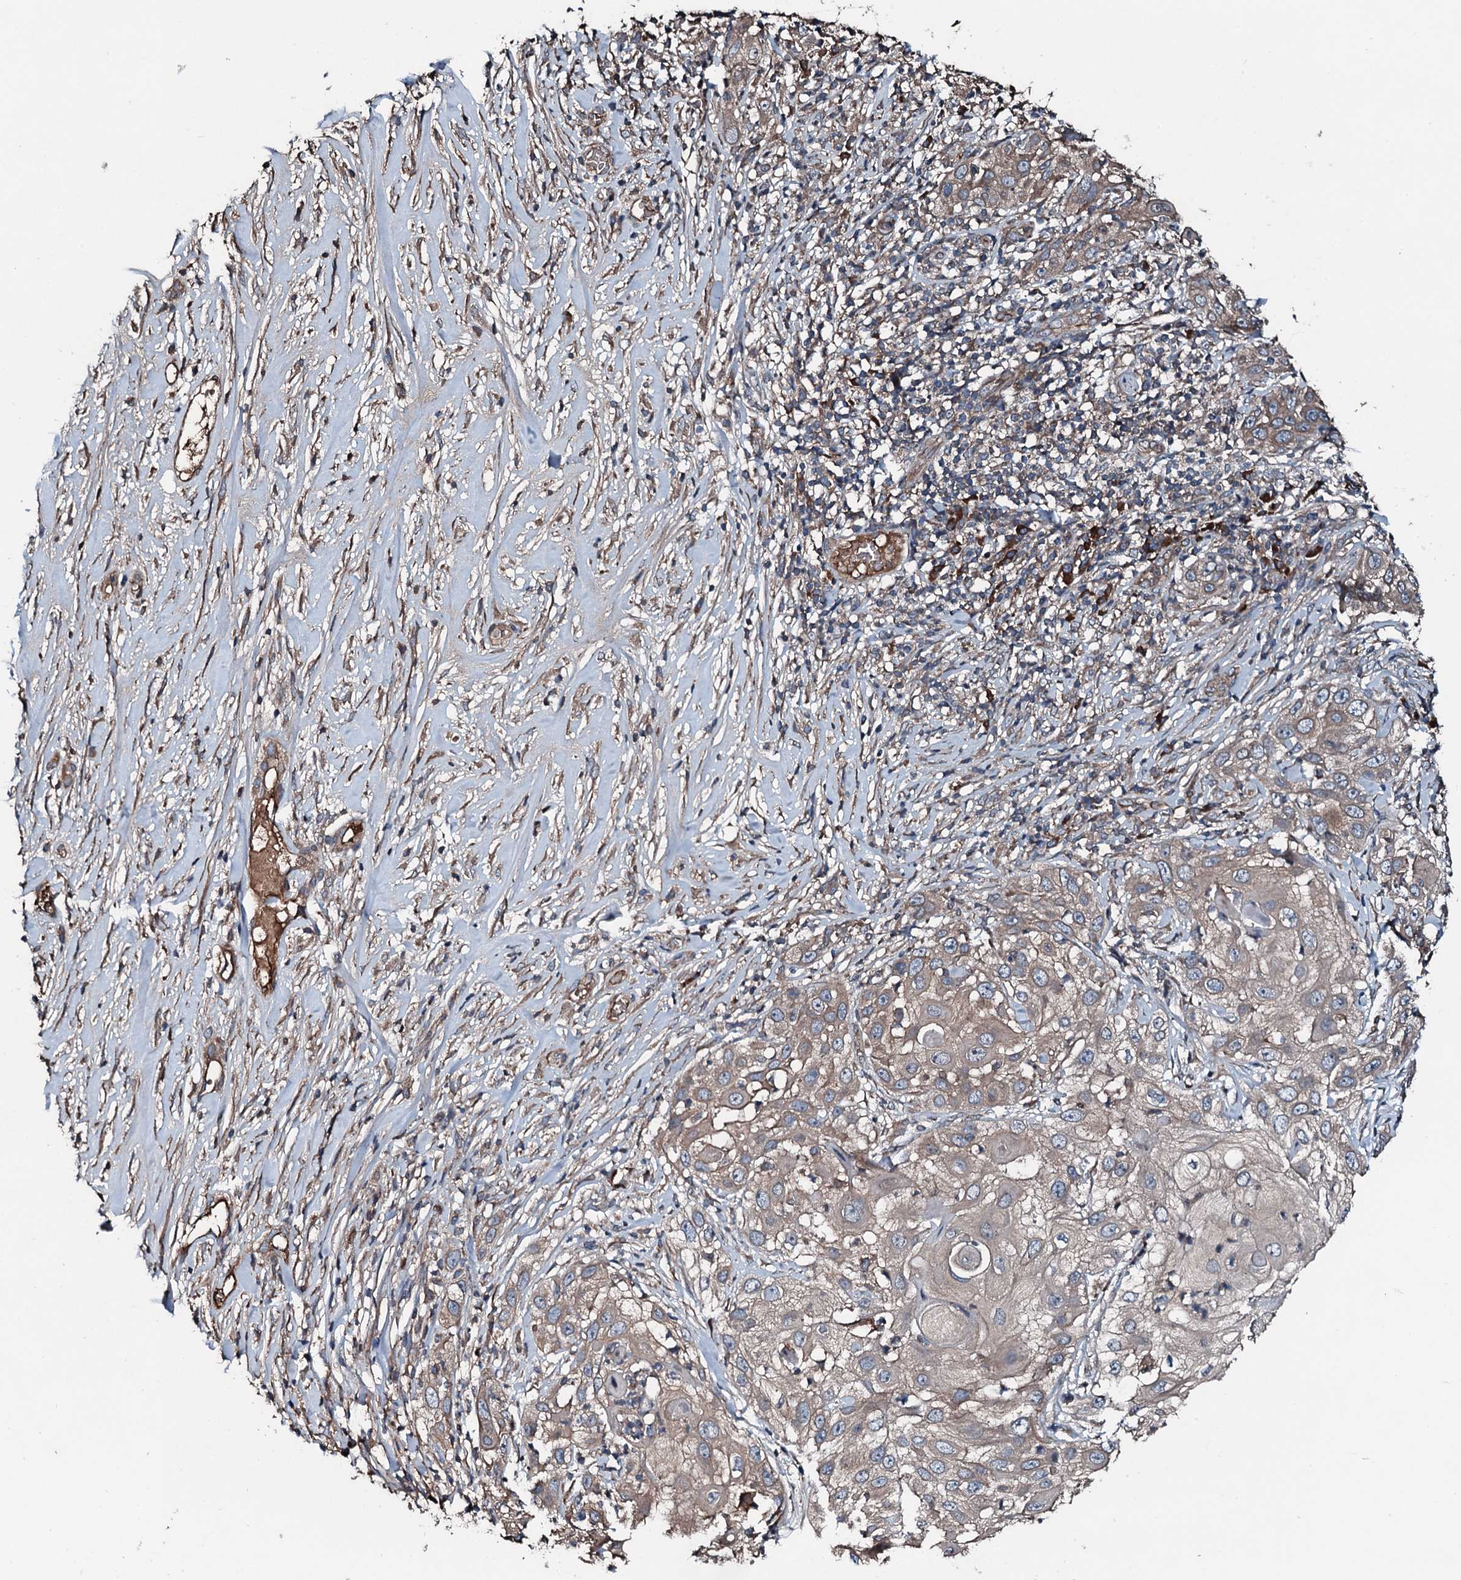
{"staining": {"intensity": "moderate", "quantity": ">75%", "location": "cytoplasmic/membranous"}, "tissue": "skin cancer", "cell_type": "Tumor cells", "image_type": "cancer", "snomed": [{"axis": "morphology", "description": "Squamous cell carcinoma, NOS"}, {"axis": "topography", "description": "Skin"}], "caption": "DAB (3,3'-diaminobenzidine) immunohistochemical staining of squamous cell carcinoma (skin) displays moderate cytoplasmic/membranous protein positivity in about >75% of tumor cells.", "gene": "AARS1", "patient": {"sex": "female", "age": 44}}